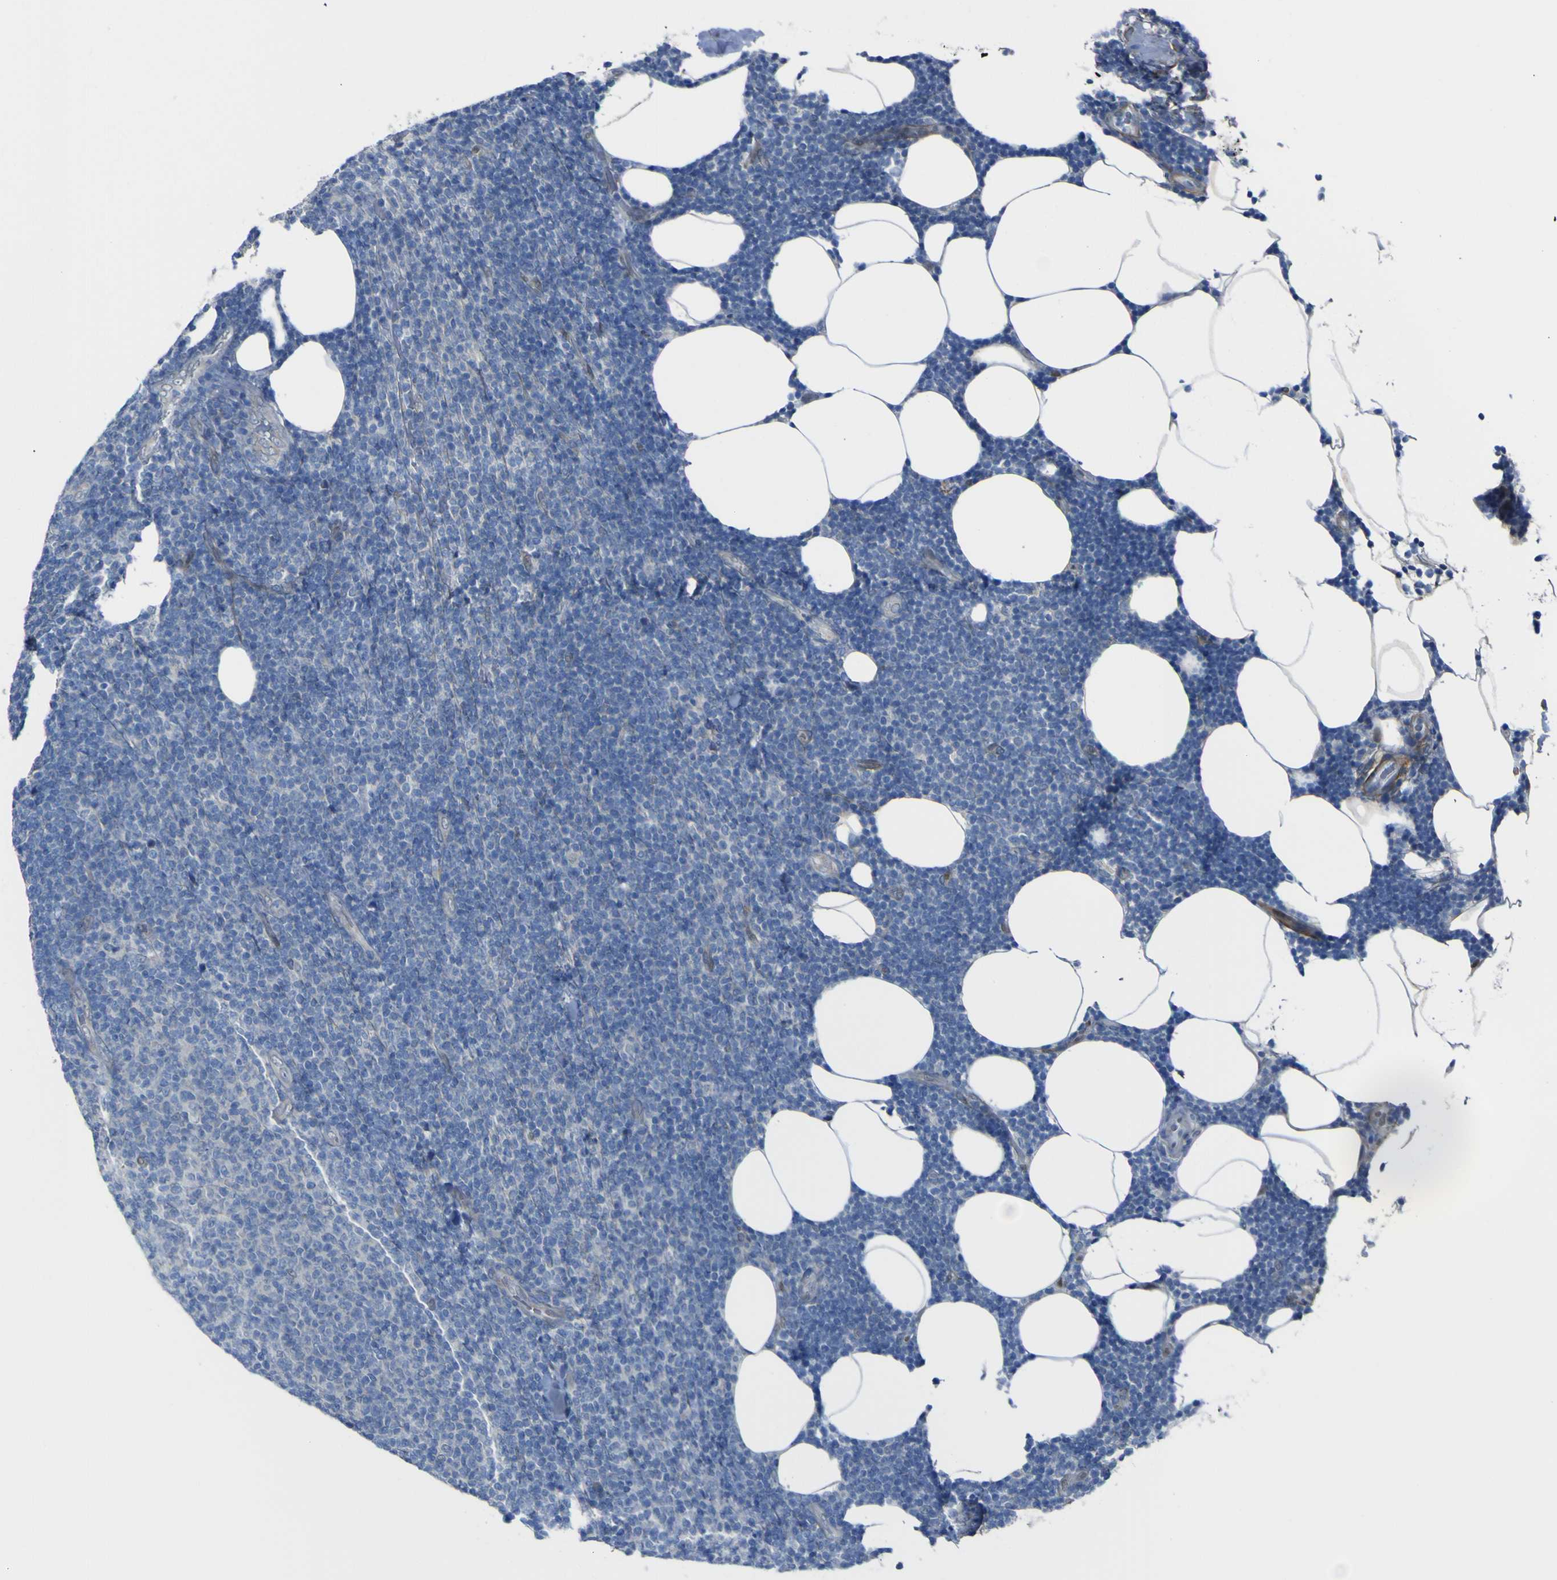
{"staining": {"intensity": "negative", "quantity": "none", "location": "none"}, "tissue": "lymphoma", "cell_type": "Tumor cells", "image_type": "cancer", "snomed": [{"axis": "morphology", "description": "Malignant lymphoma, non-Hodgkin's type, Low grade"}, {"axis": "topography", "description": "Lymph node"}], "caption": "Protein analysis of low-grade malignant lymphoma, non-Hodgkin's type shows no significant expression in tumor cells.", "gene": "LRRN1", "patient": {"sex": "male", "age": 66}}